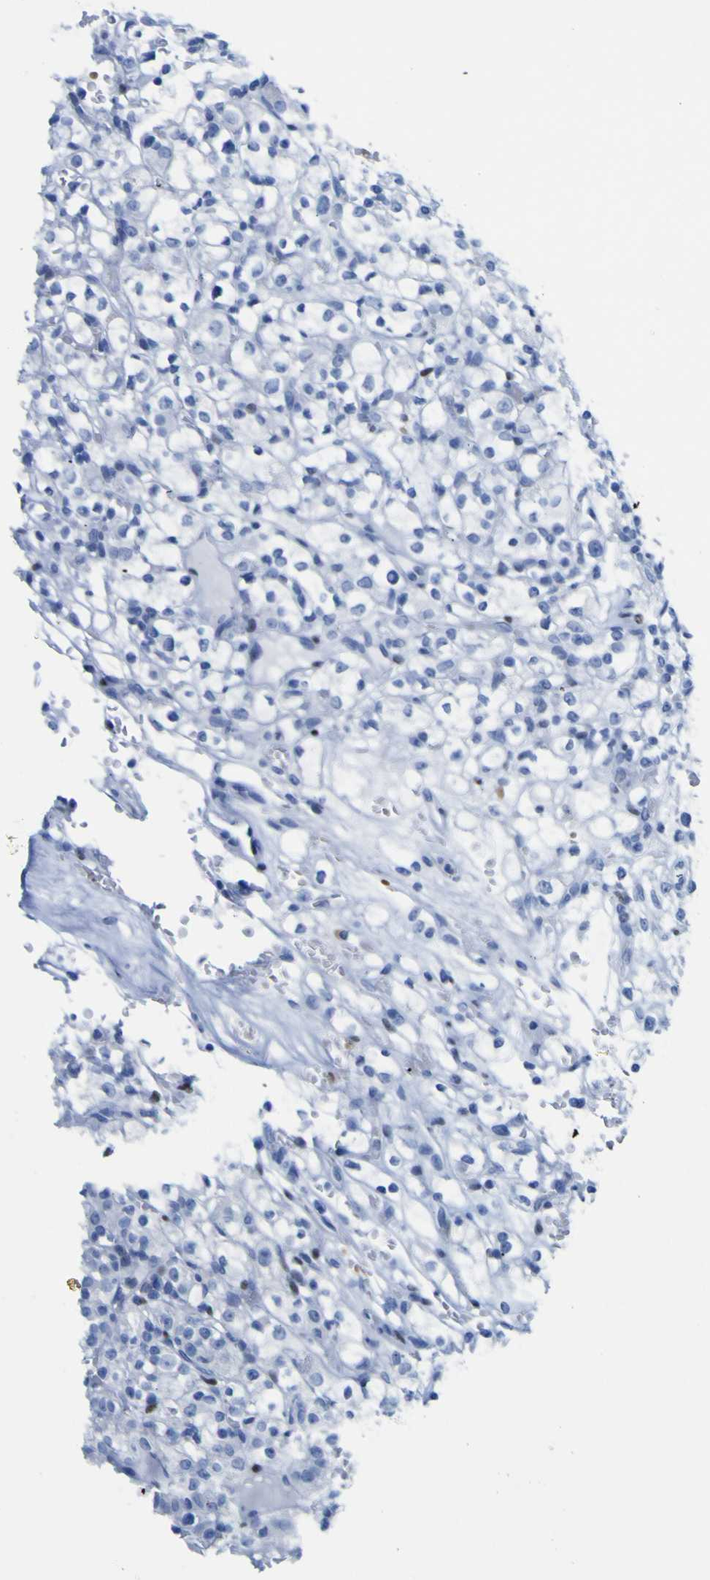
{"staining": {"intensity": "negative", "quantity": "none", "location": "none"}, "tissue": "renal cancer", "cell_type": "Tumor cells", "image_type": "cancer", "snomed": [{"axis": "morphology", "description": "Normal tissue, NOS"}, {"axis": "morphology", "description": "Adenocarcinoma, NOS"}, {"axis": "topography", "description": "Kidney"}], "caption": "Renal cancer (adenocarcinoma) stained for a protein using immunohistochemistry displays no staining tumor cells.", "gene": "DACH1", "patient": {"sex": "female", "age": 72}}